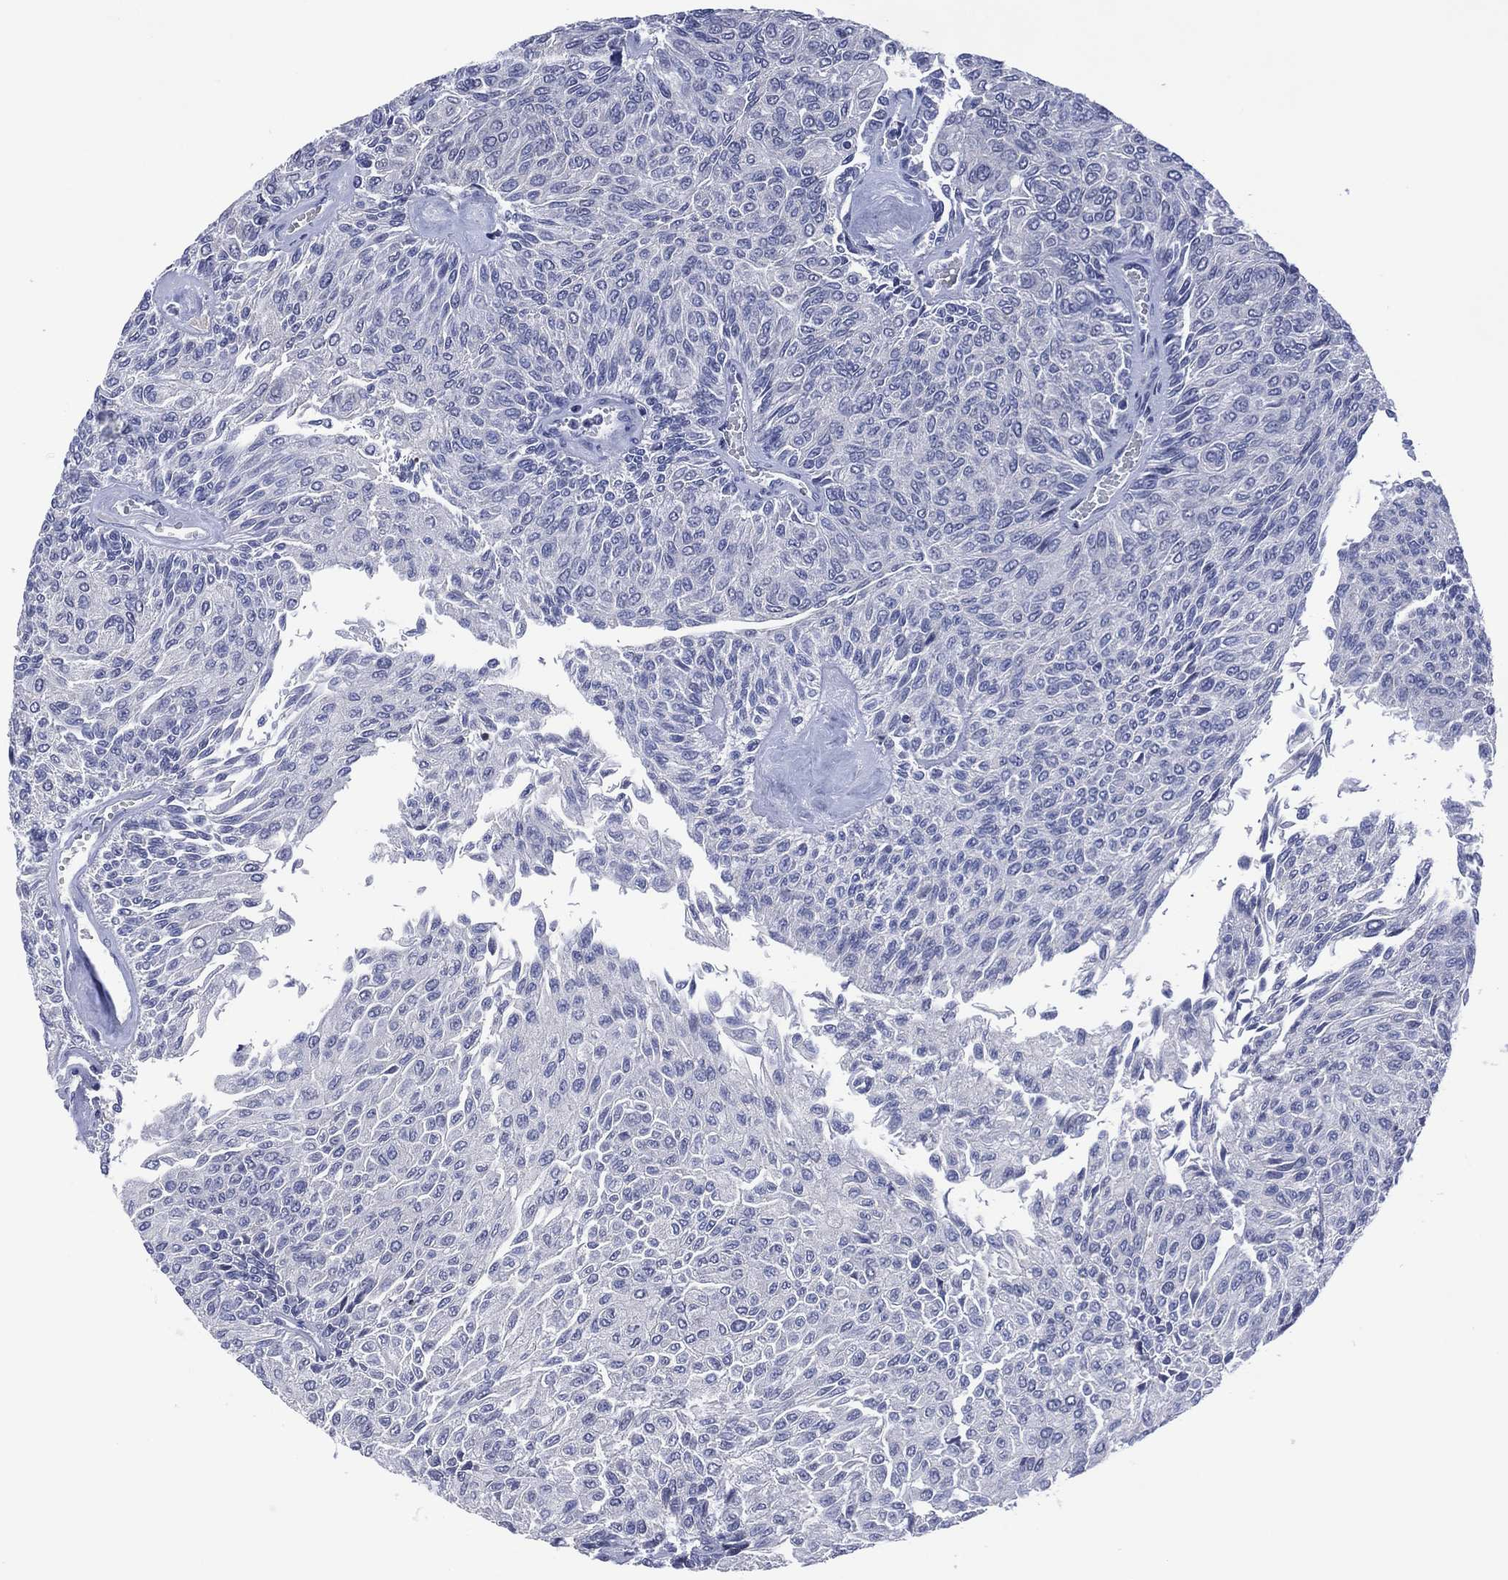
{"staining": {"intensity": "negative", "quantity": "none", "location": "none"}, "tissue": "urothelial cancer", "cell_type": "Tumor cells", "image_type": "cancer", "snomed": [{"axis": "morphology", "description": "Urothelial carcinoma, Low grade"}, {"axis": "topography", "description": "Ureter, NOS"}, {"axis": "topography", "description": "Urinary bladder"}], "caption": "Micrograph shows no significant protein expression in tumor cells of urothelial cancer. (Brightfield microscopy of DAB (3,3'-diaminobenzidine) IHC at high magnification).", "gene": "USP26", "patient": {"sex": "male", "age": 78}}